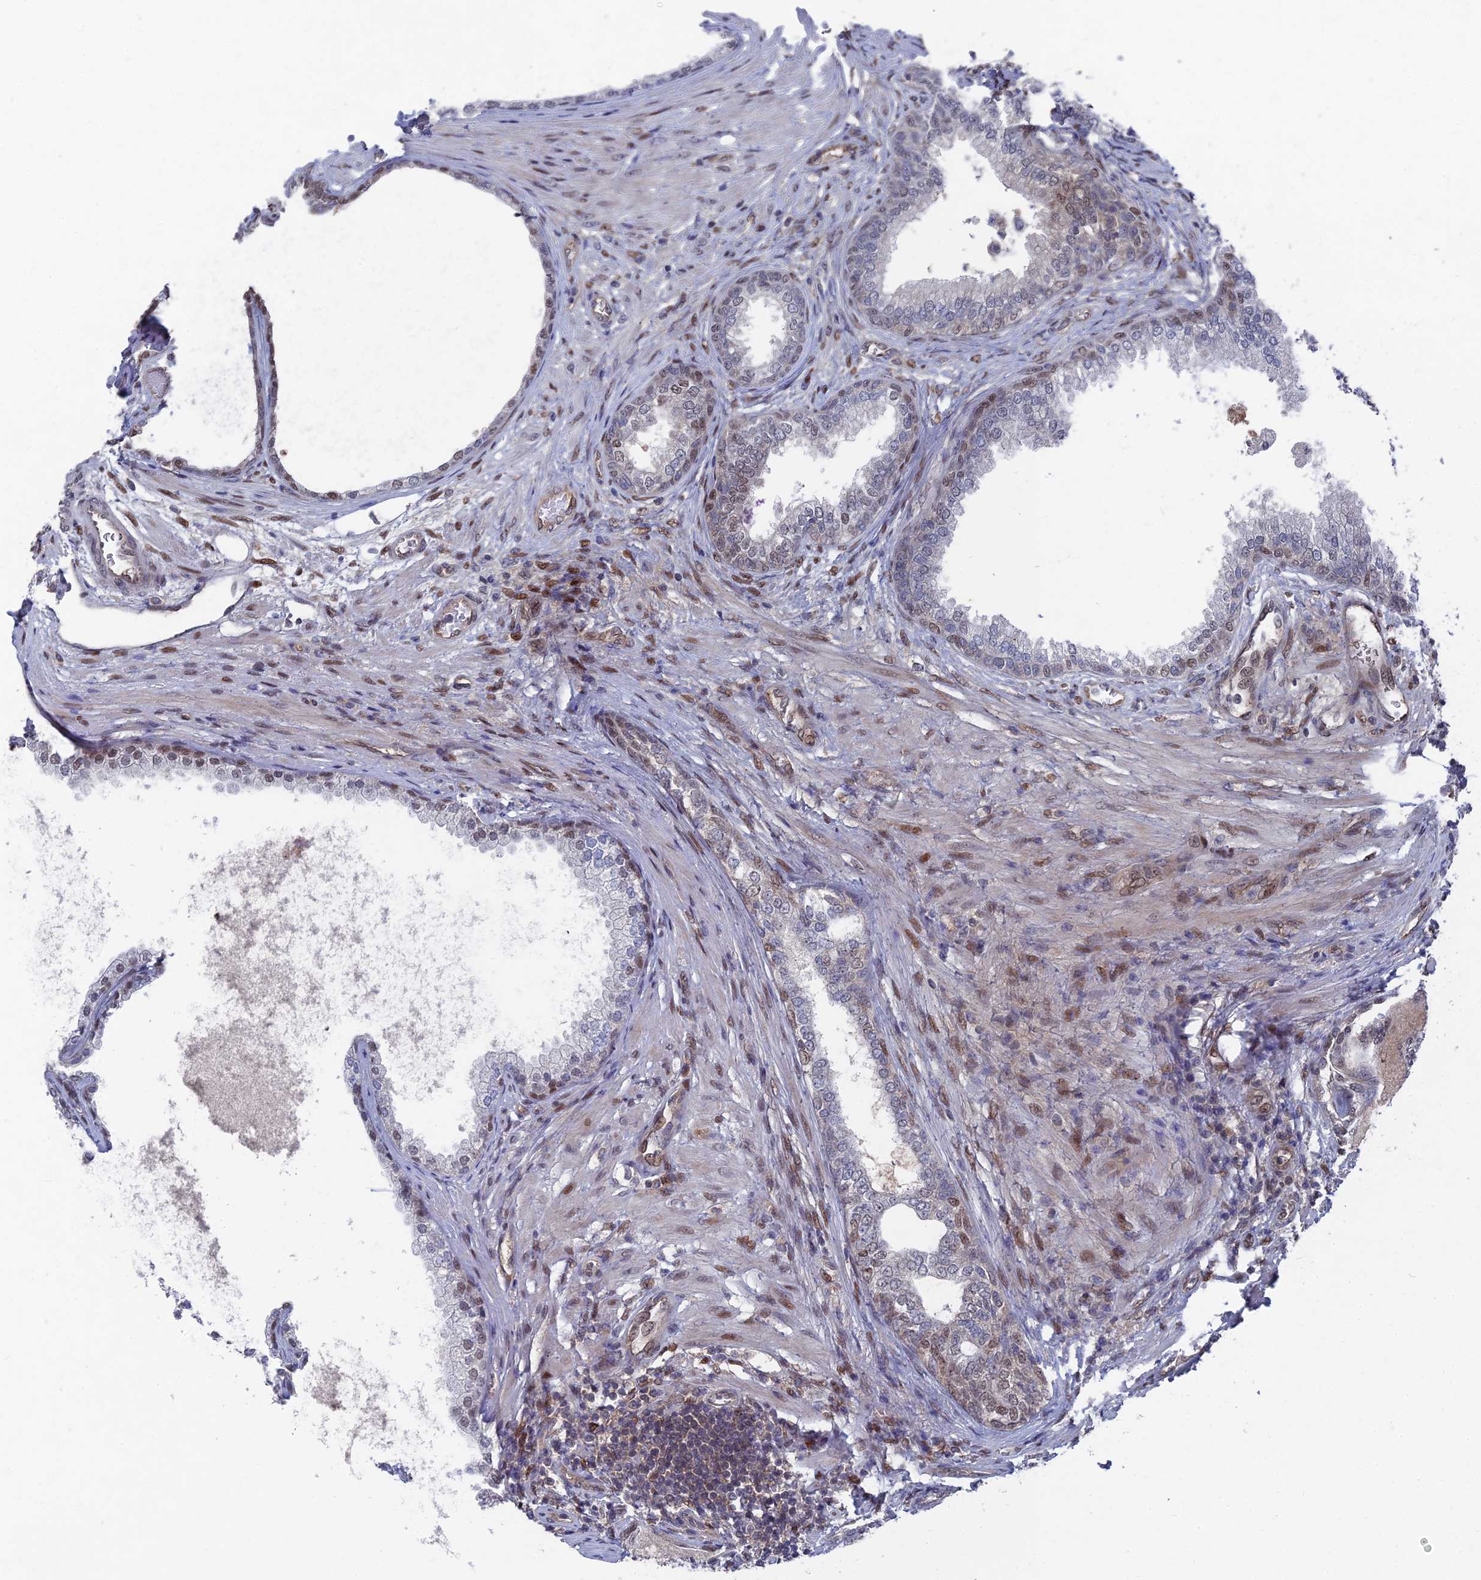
{"staining": {"intensity": "strong", "quantity": "25%-75%", "location": "nuclear"}, "tissue": "prostate", "cell_type": "Glandular cells", "image_type": "normal", "snomed": [{"axis": "morphology", "description": "Normal tissue, NOS"}, {"axis": "topography", "description": "Prostate"}], "caption": "About 25%-75% of glandular cells in normal human prostate reveal strong nuclear protein staining as visualized by brown immunohistochemical staining.", "gene": "UNC5D", "patient": {"sex": "male", "age": 76}}